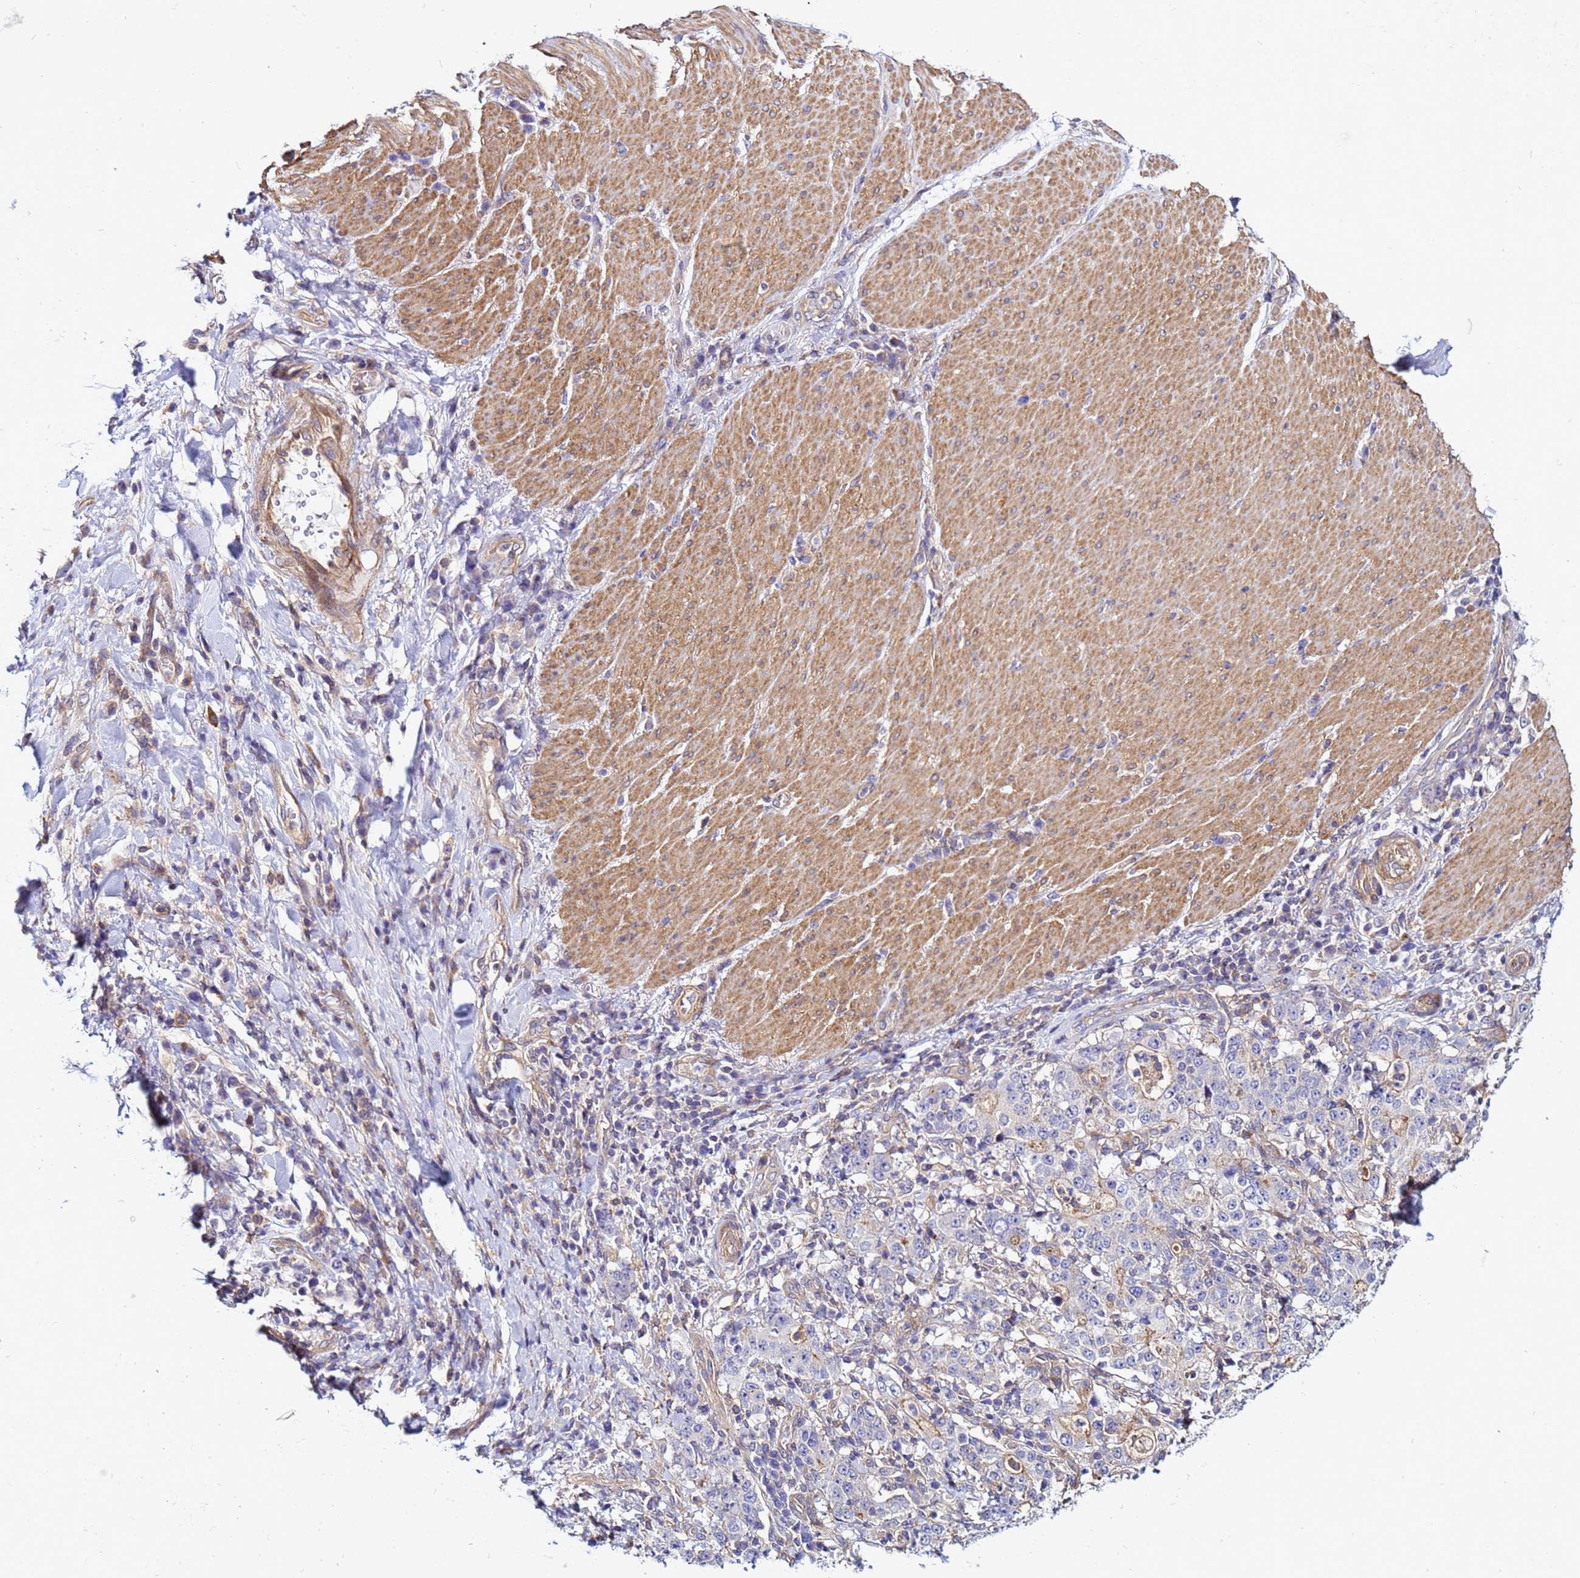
{"staining": {"intensity": "negative", "quantity": "none", "location": "none"}, "tissue": "stomach cancer", "cell_type": "Tumor cells", "image_type": "cancer", "snomed": [{"axis": "morphology", "description": "Normal tissue, NOS"}, {"axis": "morphology", "description": "Adenocarcinoma, NOS"}, {"axis": "topography", "description": "Stomach, upper"}, {"axis": "topography", "description": "Stomach"}], "caption": "A micrograph of human stomach cancer (adenocarcinoma) is negative for staining in tumor cells. (Brightfield microscopy of DAB immunohistochemistry (IHC) at high magnification).", "gene": "STK38", "patient": {"sex": "male", "age": 59}}